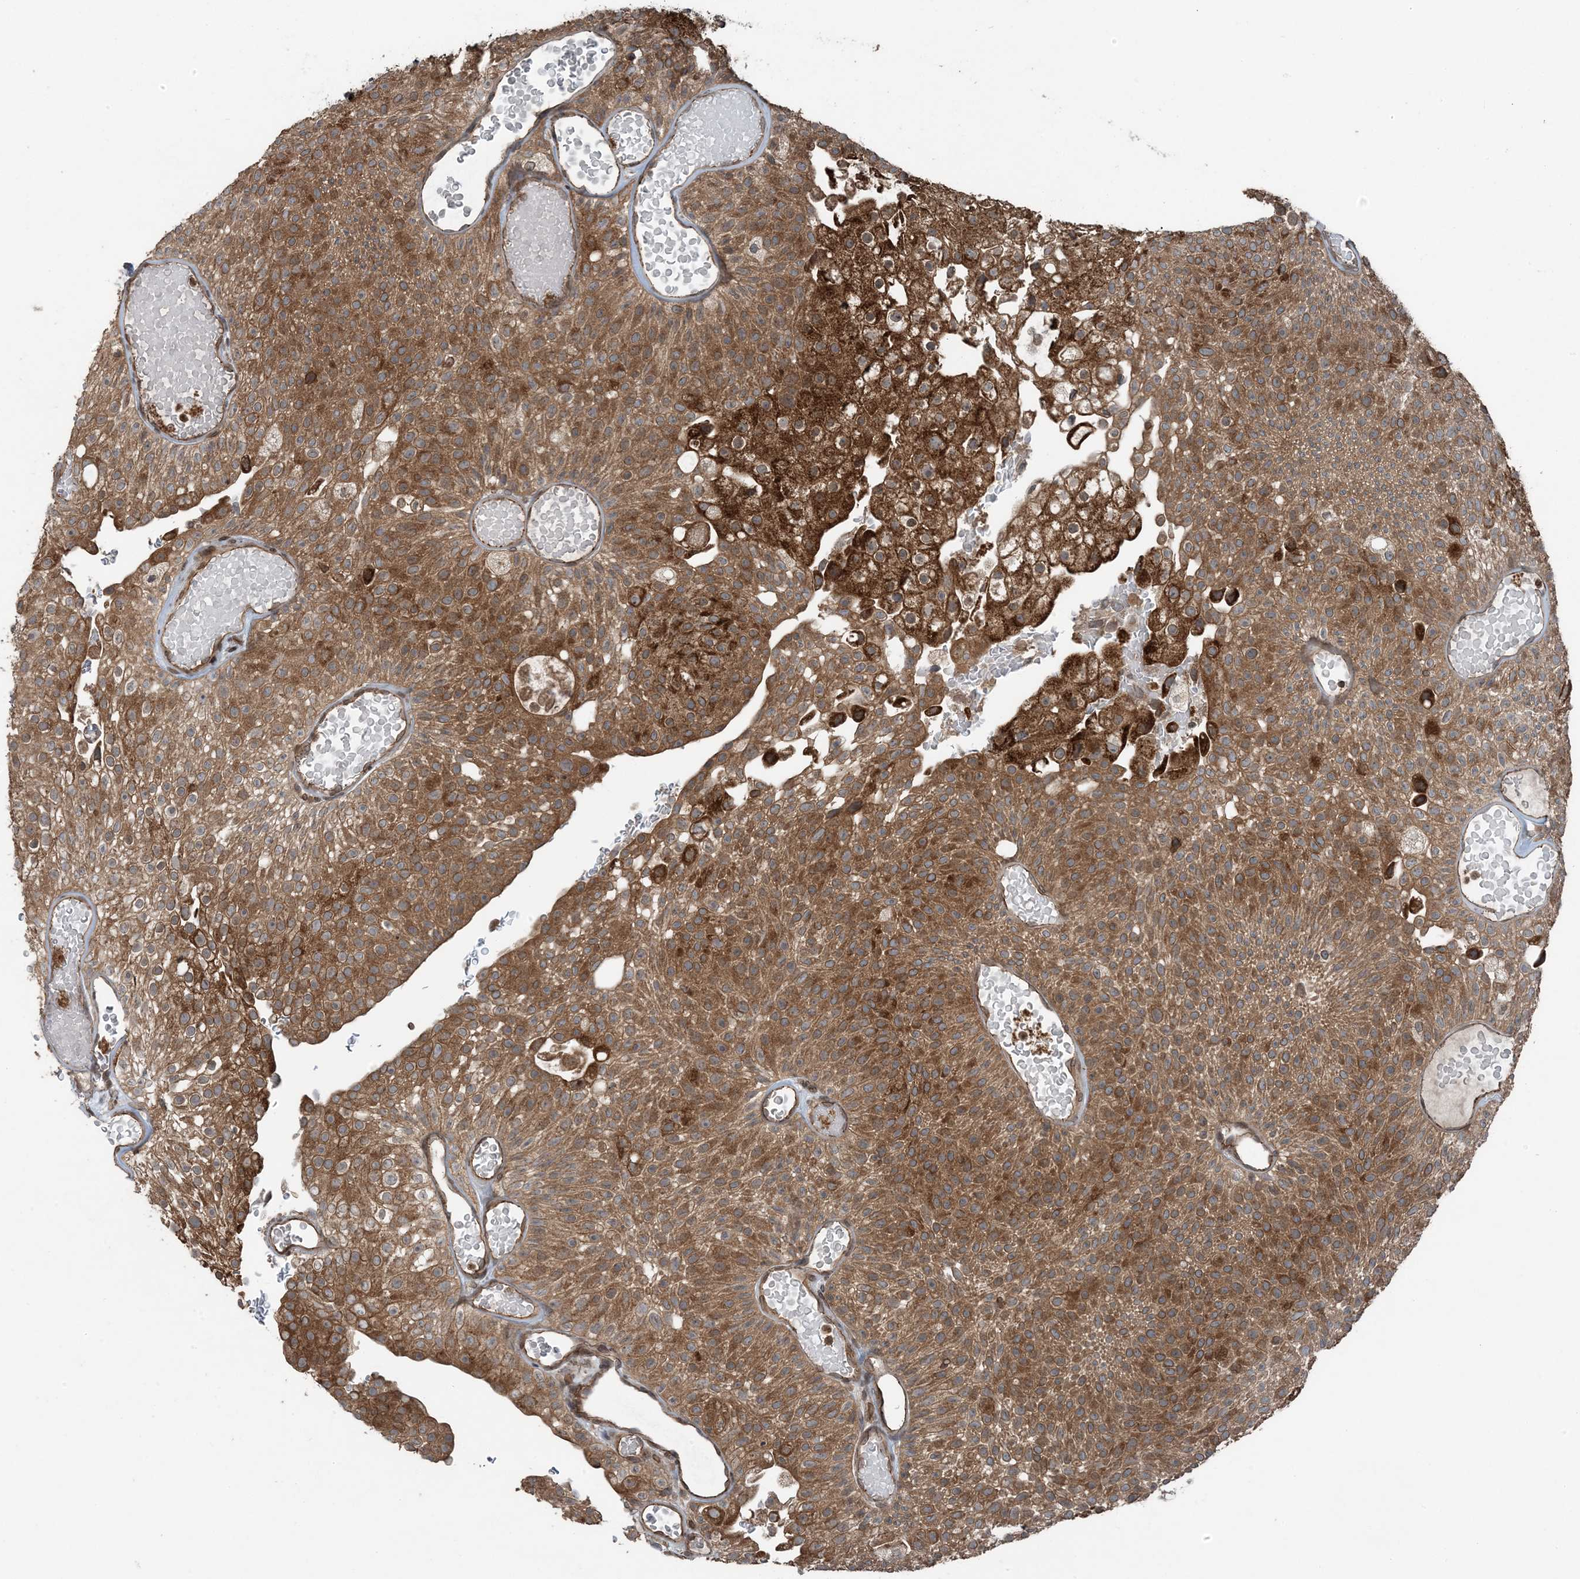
{"staining": {"intensity": "strong", "quantity": ">75%", "location": "cytoplasmic/membranous"}, "tissue": "urothelial cancer", "cell_type": "Tumor cells", "image_type": "cancer", "snomed": [{"axis": "morphology", "description": "Urothelial carcinoma, Low grade"}, {"axis": "topography", "description": "Urinary bladder"}], "caption": "Immunohistochemistry (IHC) photomicrograph of urothelial carcinoma (low-grade) stained for a protein (brown), which reveals high levels of strong cytoplasmic/membranous staining in about >75% of tumor cells.", "gene": "ZFAND2B", "patient": {"sex": "male", "age": 78}}